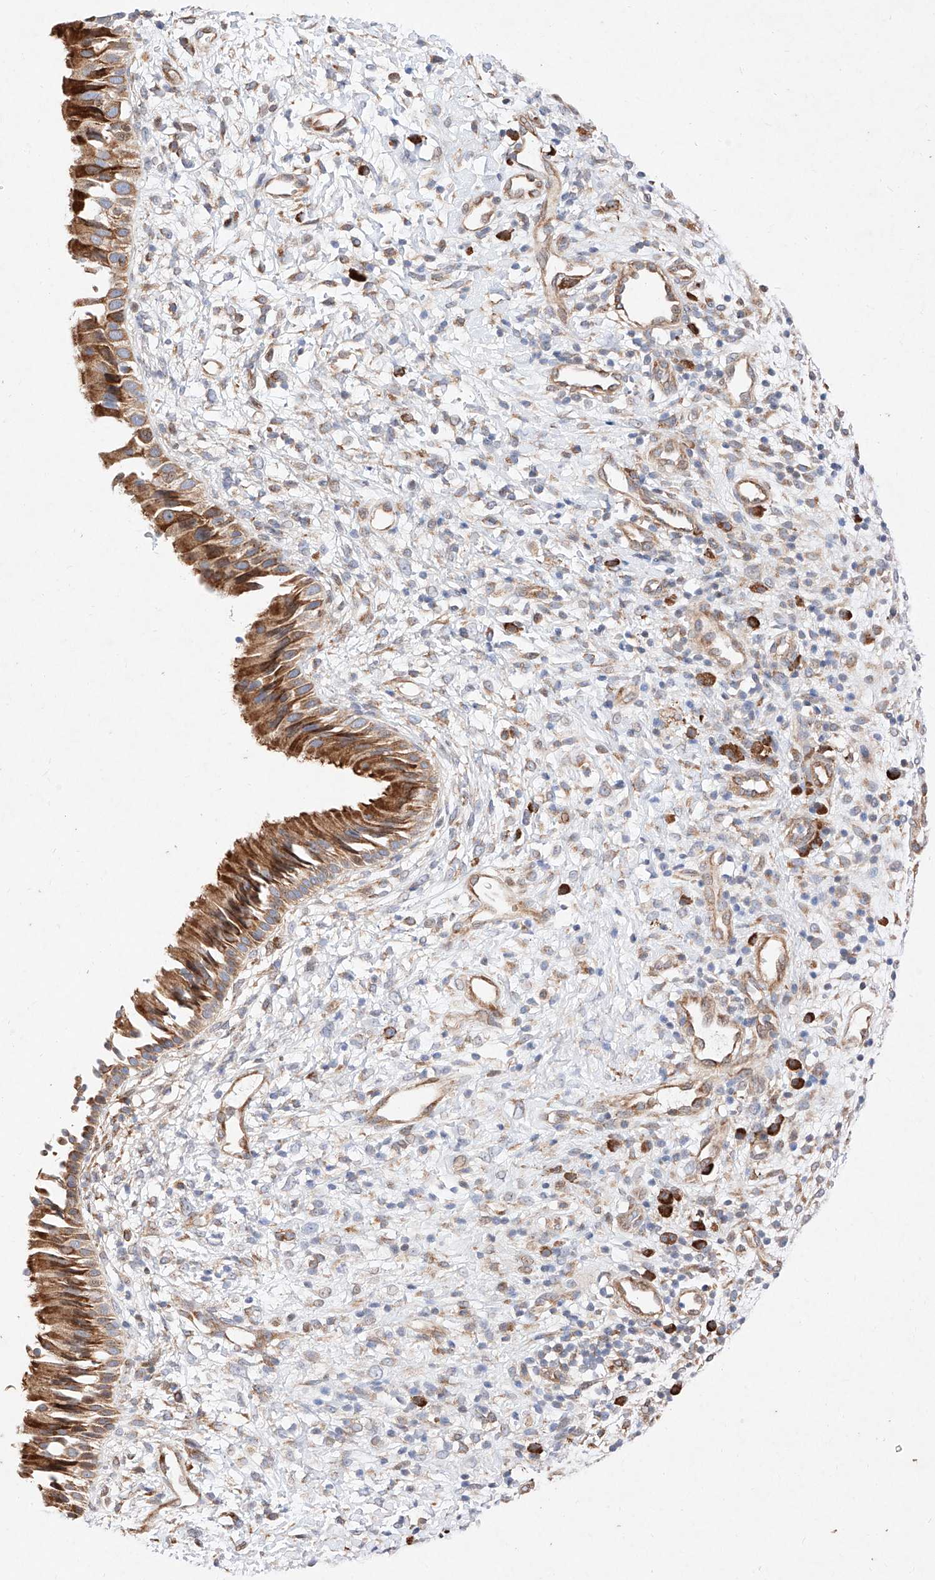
{"staining": {"intensity": "moderate", "quantity": ">75%", "location": "cytoplasmic/membranous"}, "tissue": "nasopharynx", "cell_type": "Respiratory epithelial cells", "image_type": "normal", "snomed": [{"axis": "morphology", "description": "Normal tissue, NOS"}, {"axis": "topography", "description": "Nasopharynx"}], "caption": "The immunohistochemical stain highlights moderate cytoplasmic/membranous staining in respiratory epithelial cells of benign nasopharynx. The staining was performed using DAB (3,3'-diaminobenzidine), with brown indicating positive protein expression. Nuclei are stained blue with hematoxylin.", "gene": "ATP9B", "patient": {"sex": "male", "age": 22}}